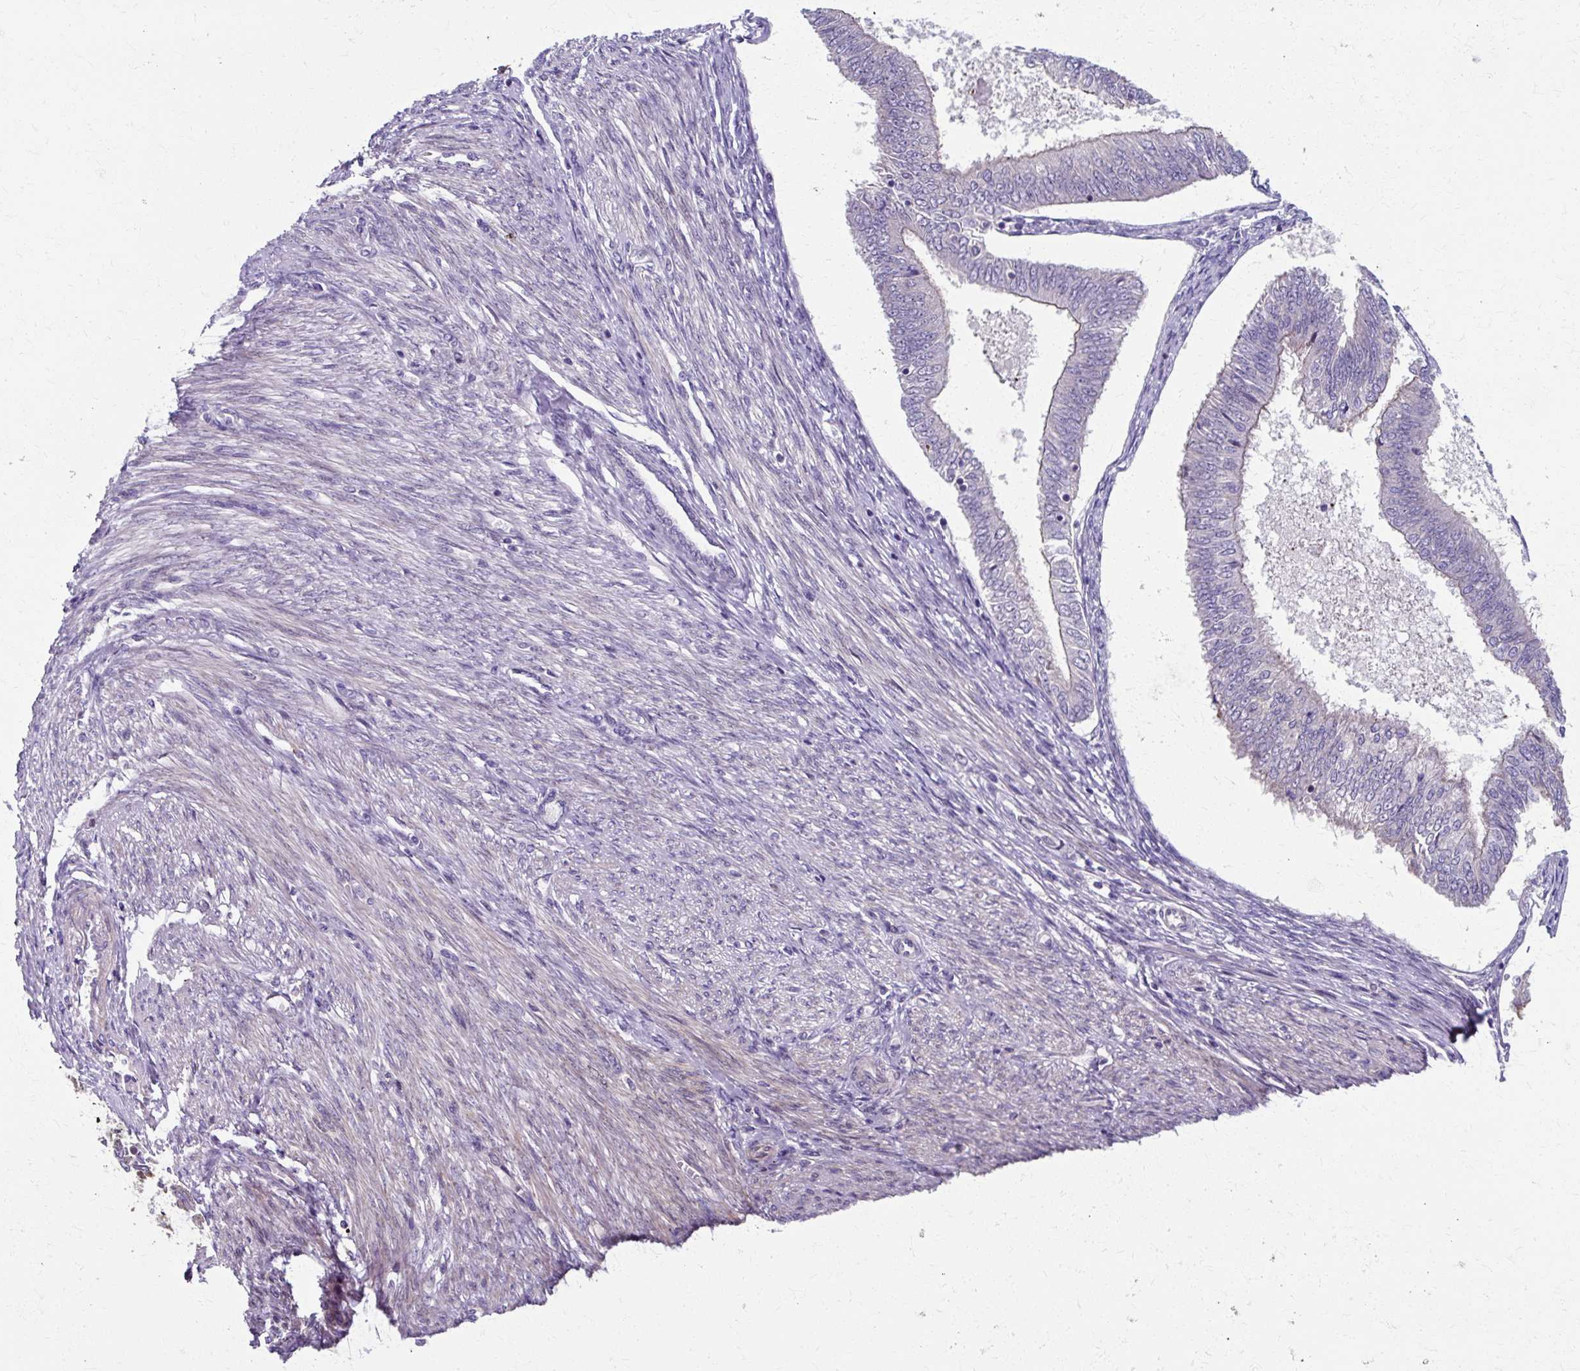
{"staining": {"intensity": "negative", "quantity": "none", "location": "none"}, "tissue": "endometrial cancer", "cell_type": "Tumor cells", "image_type": "cancer", "snomed": [{"axis": "morphology", "description": "Adenocarcinoma, NOS"}, {"axis": "topography", "description": "Endometrium"}], "caption": "This is an immunohistochemistry histopathology image of endometrial adenocarcinoma. There is no positivity in tumor cells.", "gene": "ZNF555", "patient": {"sex": "female", "age": 58}}